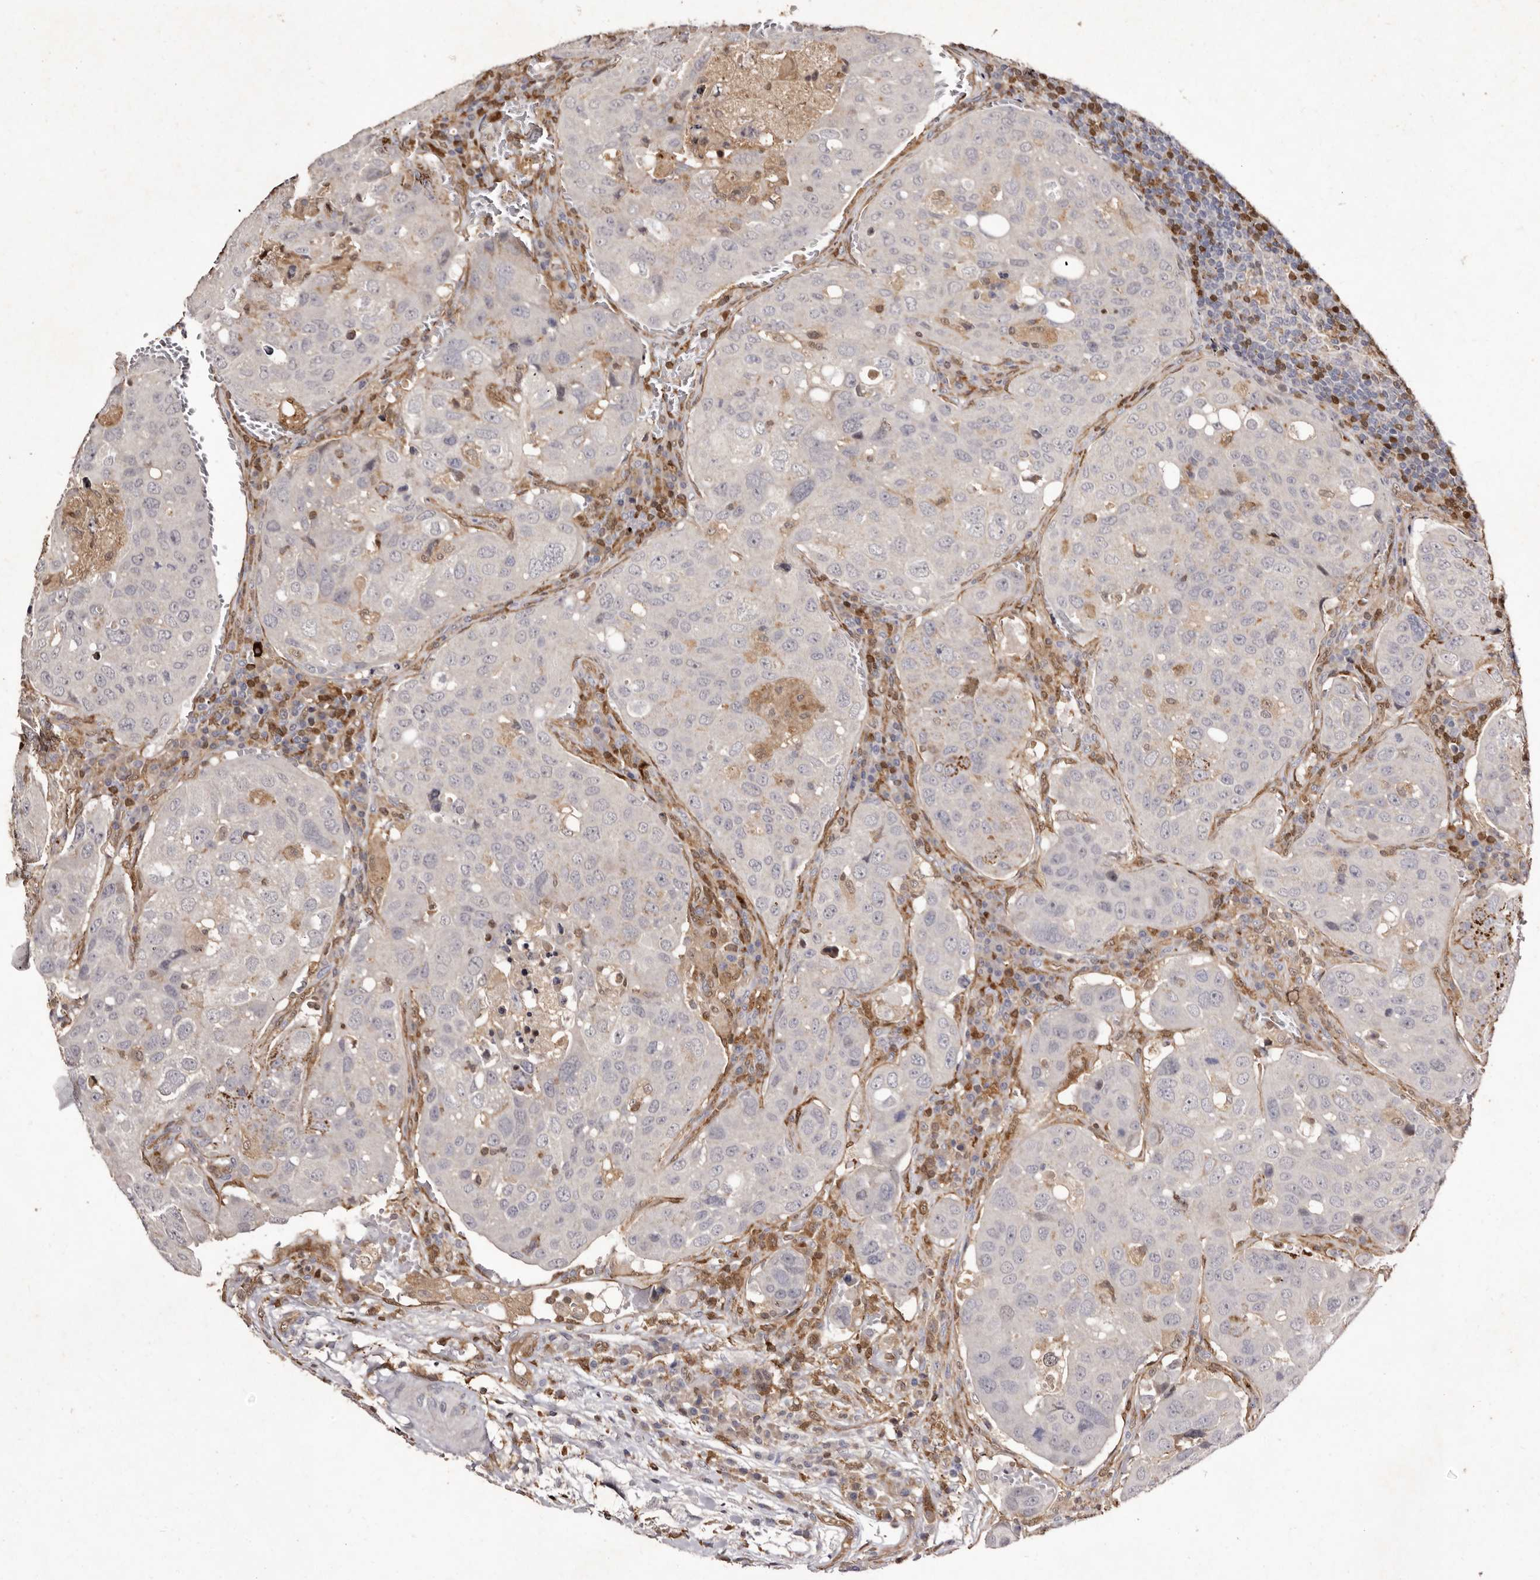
{"staining": {"intensity": "moderate", "quantity": "<25%", "location": "cytoplasmic/membranous"}, "tissue": "urothelial cancer", "cell_type": "Tumor cells", "image_type": "cancer", "snomed": [{"axis": "morphology", "description": "Urothelial carcinoma, High grade"}, {"axis": "topography", "description": "Lymph node"}, {"axis": "topography", "description": "Urinary bladder"}], "caption": "An image of human urothelial cancer stained for a protein displays moderate cytoplasmic/membranous brown staining in tumor cells. (DAB (3,3'-diaminobenzidine) = brown stain, brightfield microscopy at high magnification).", "gene": "GIMAP4", "patient": {"sex": "male", "age": 51}}